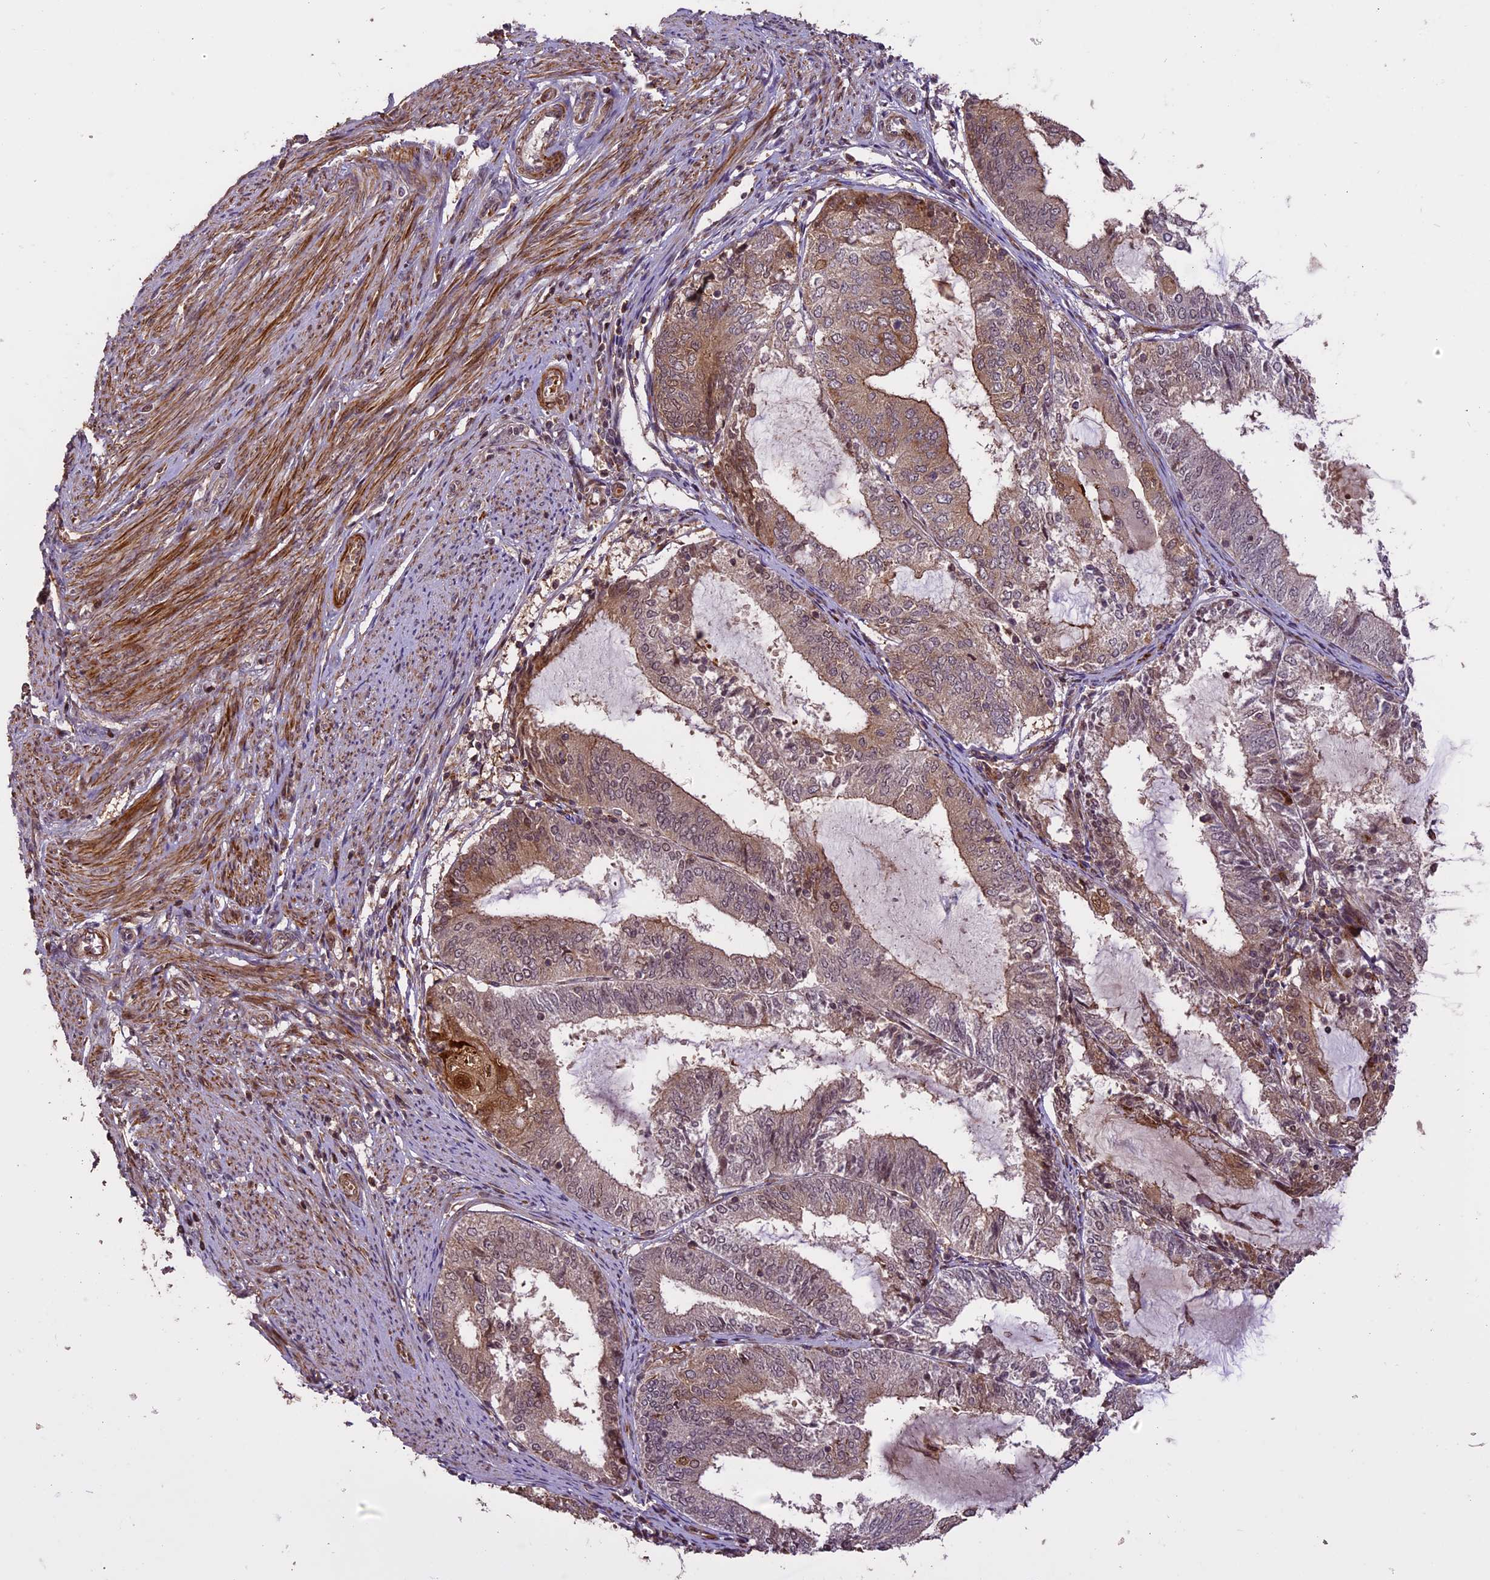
{"staining": {"intensity": "weak", "quantity": "25%-75%", "location": "cytoplasmic/membranous"}, "tissue": "endometrial cancer", "cell_type": "Tumor cells", "image_type": "cancer", "snomed": [{"axis": "morphology", "description": "Adenocarcinoma, NOS"}, {"axis": "topography", "description": "Endometrium"}], "caption": "An IHC image of neoplastic tissue is shown. Protein staining in brown labels weak cytoplasmic/membranous positivity in endometrial cancer within tumor cells.", "gene": "ENHO", "patient": {"sex": "female", "age": 81}}